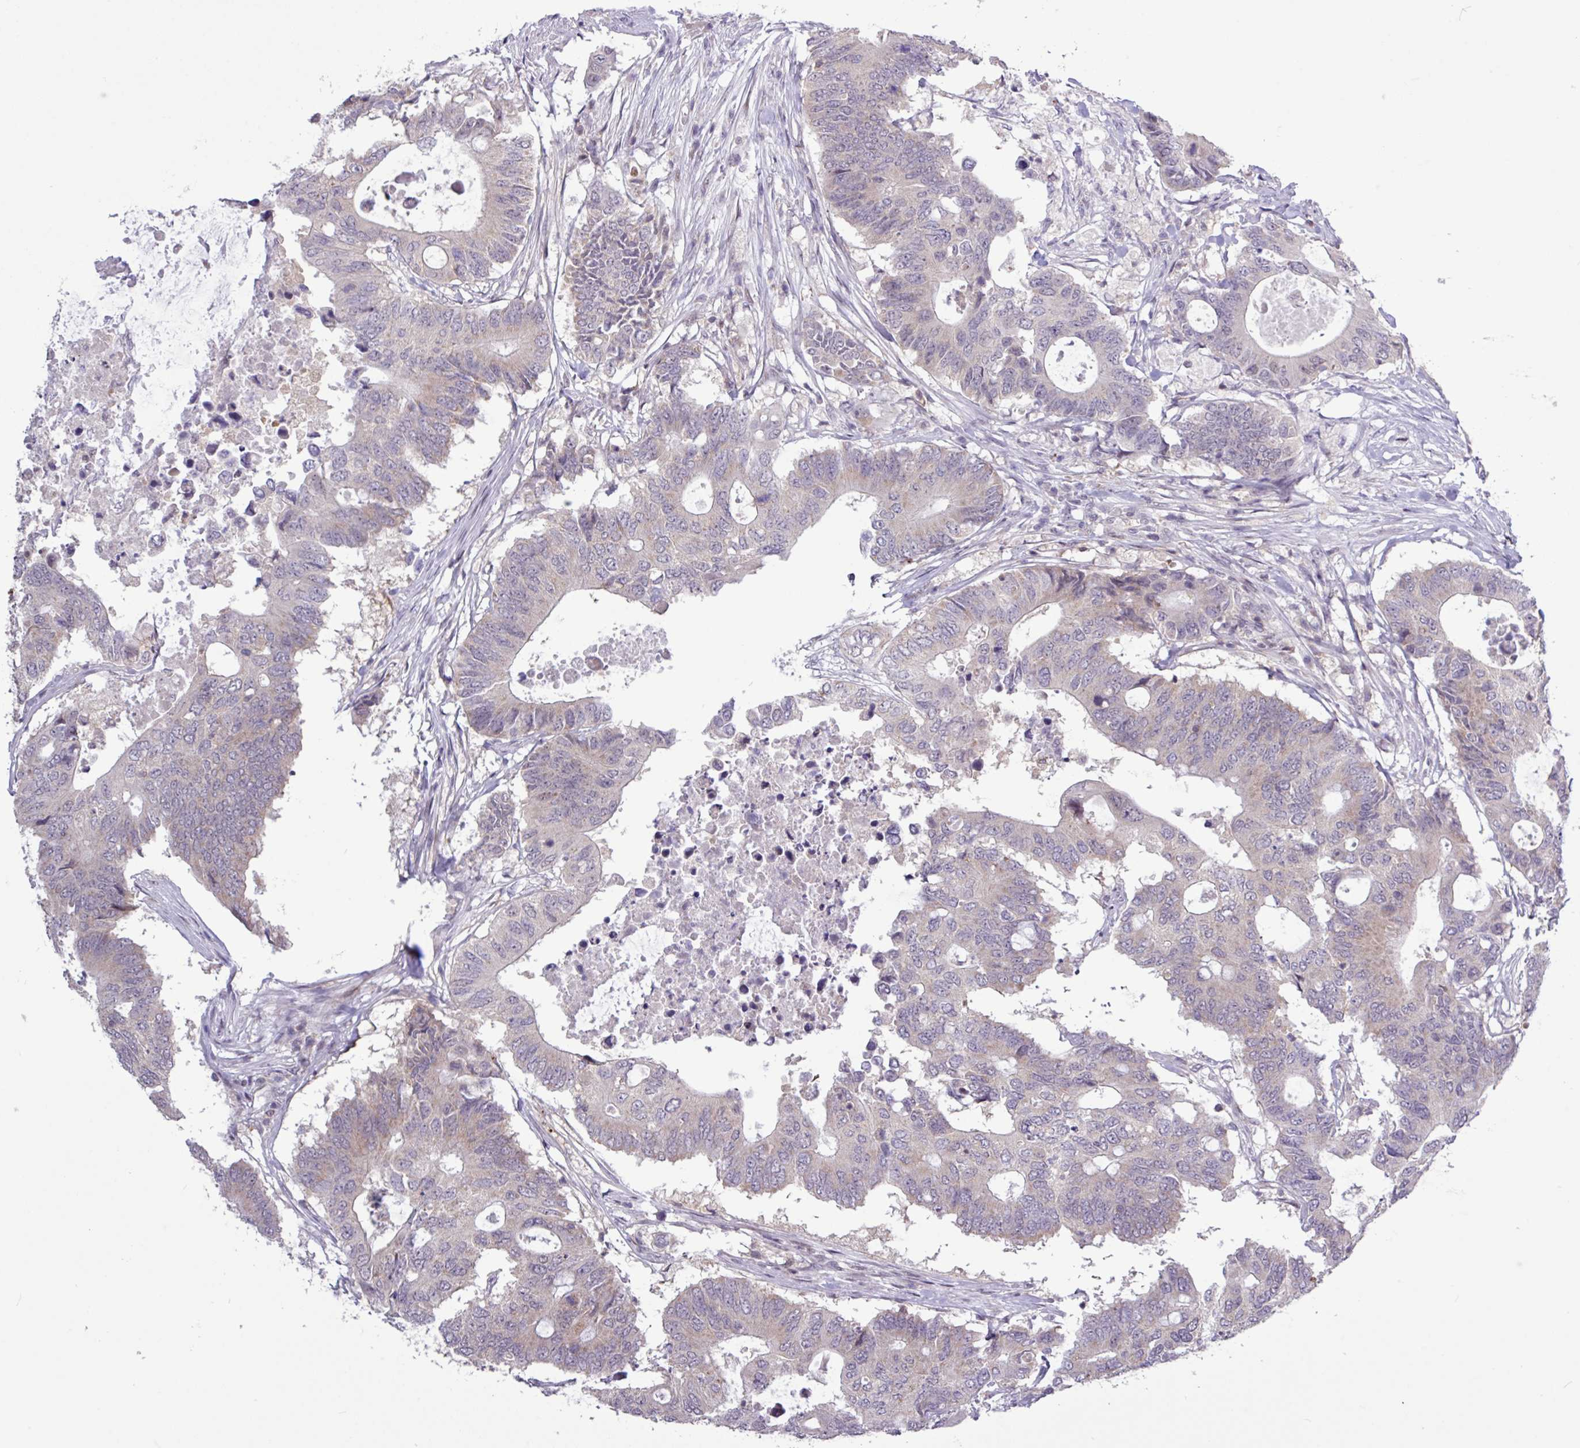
{"staining": {"intensity": "weak", "quantity": "<25%", "location": "cytoplasmic/membranous"}, "tissue": "colorectal cancer", "cell_type": "Tumor cells", "image_type": "cancer", "snomed": [{"axis": "morphology", "description": "Adenocarcinoma, NOS"}, {"axis": "topography", "description": "Colon"}], "caption": "Immunohistochemical staining of human adenocarcinoma (colorectal) exhibits no significant positivity in tumor cells.", "gene": "RTL3", "patient": {"sex": "male", "age": 71}}